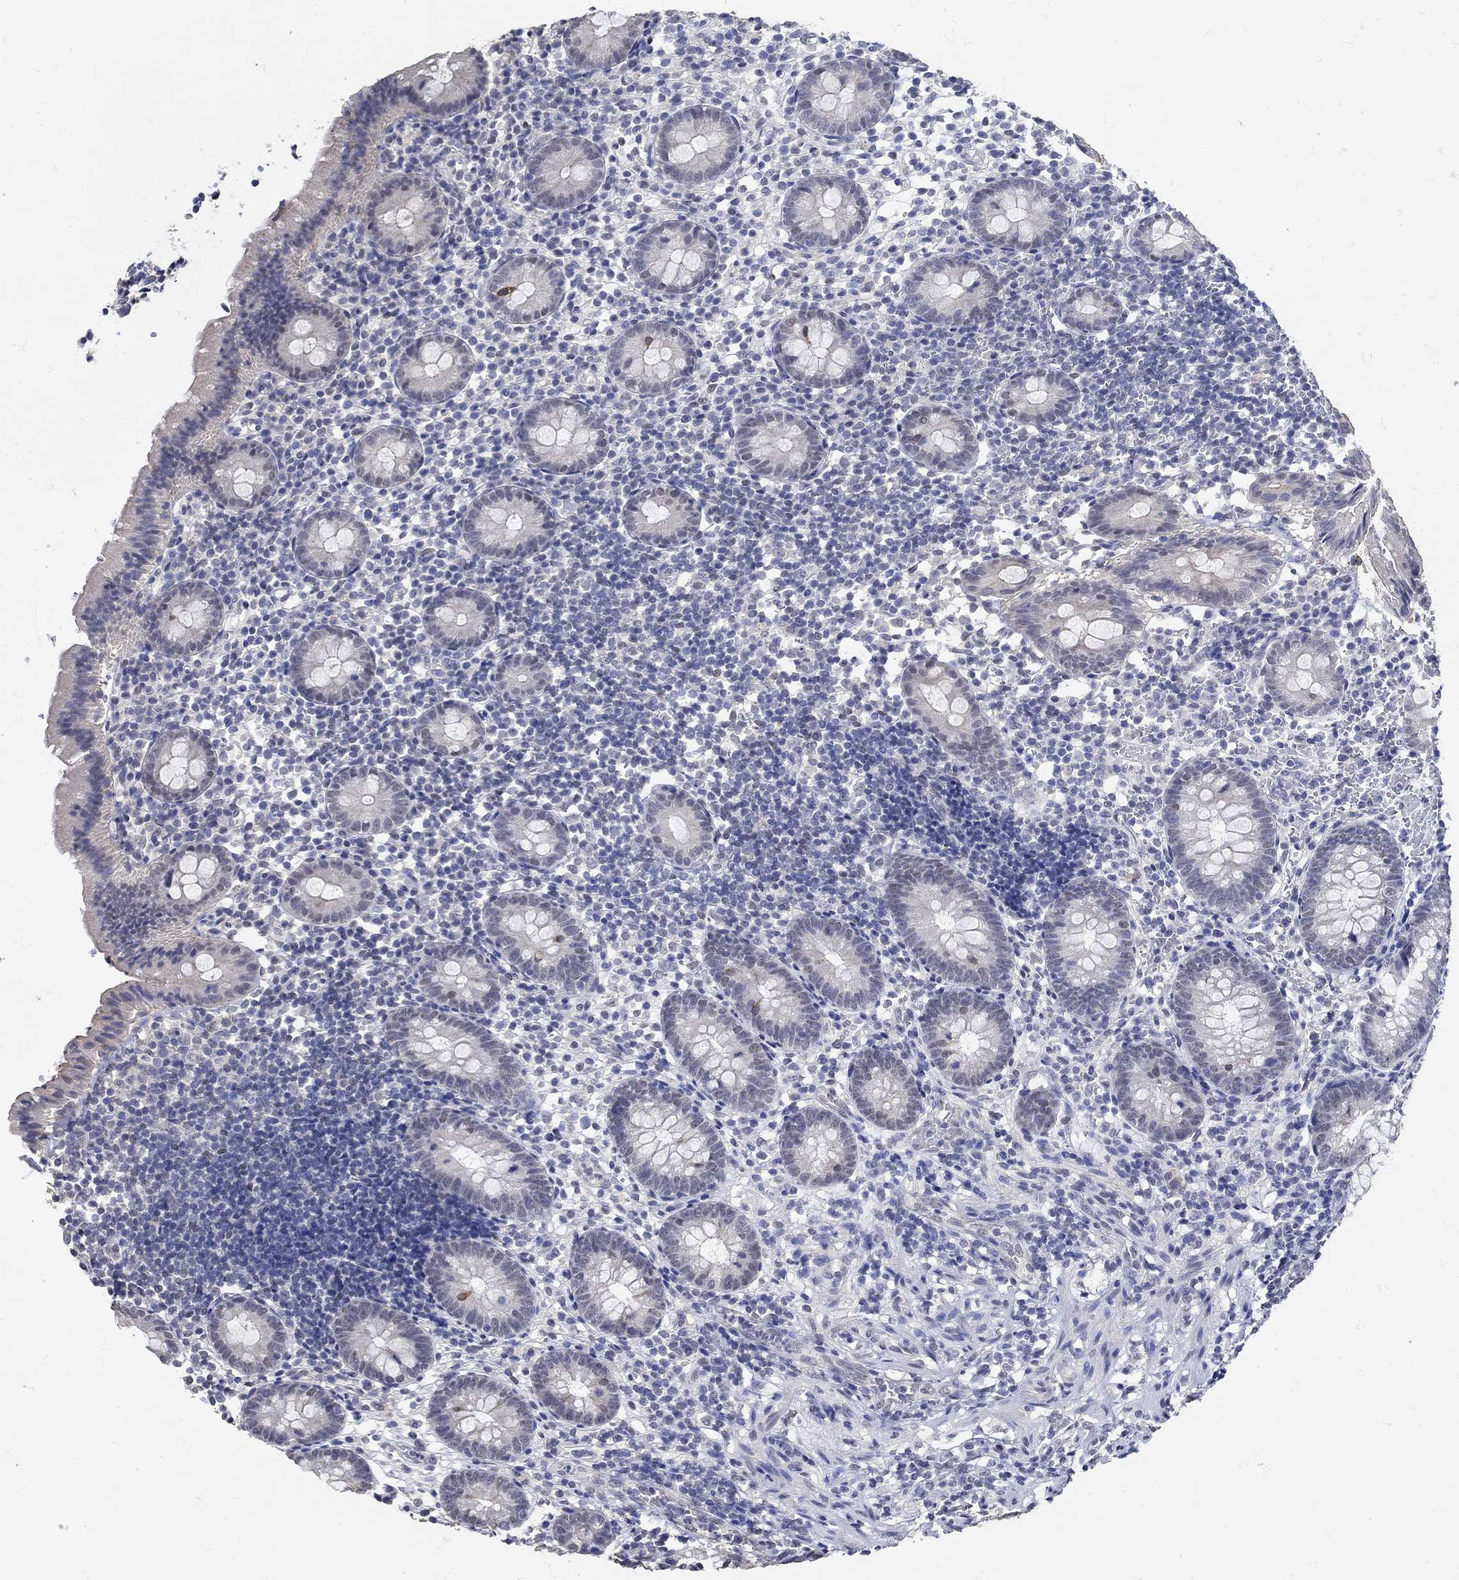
{"staining": {"intensity": "moderate", "quantity": "<25%", "location": "cytoplasmic/membranous"}, "tissue": "appendix", "cell_type": "Glandular cells", "image_type": "normal", "snomed": [{"axis": "morphology", "description": "Normal tissue, NOS"}, {"axis": "topography", "description": "Appendix"}], "caption": "Immunohistochemistry (IHC) (DAB (3,3'-diaminobenzidine)) staining of unremarkable appendix reveals moderate cytoplasmic/membranous protein staining in approximately <25% of glandular cells.", "gene": "KCNN3", "patient": {"sex": "female", "age": 40}}